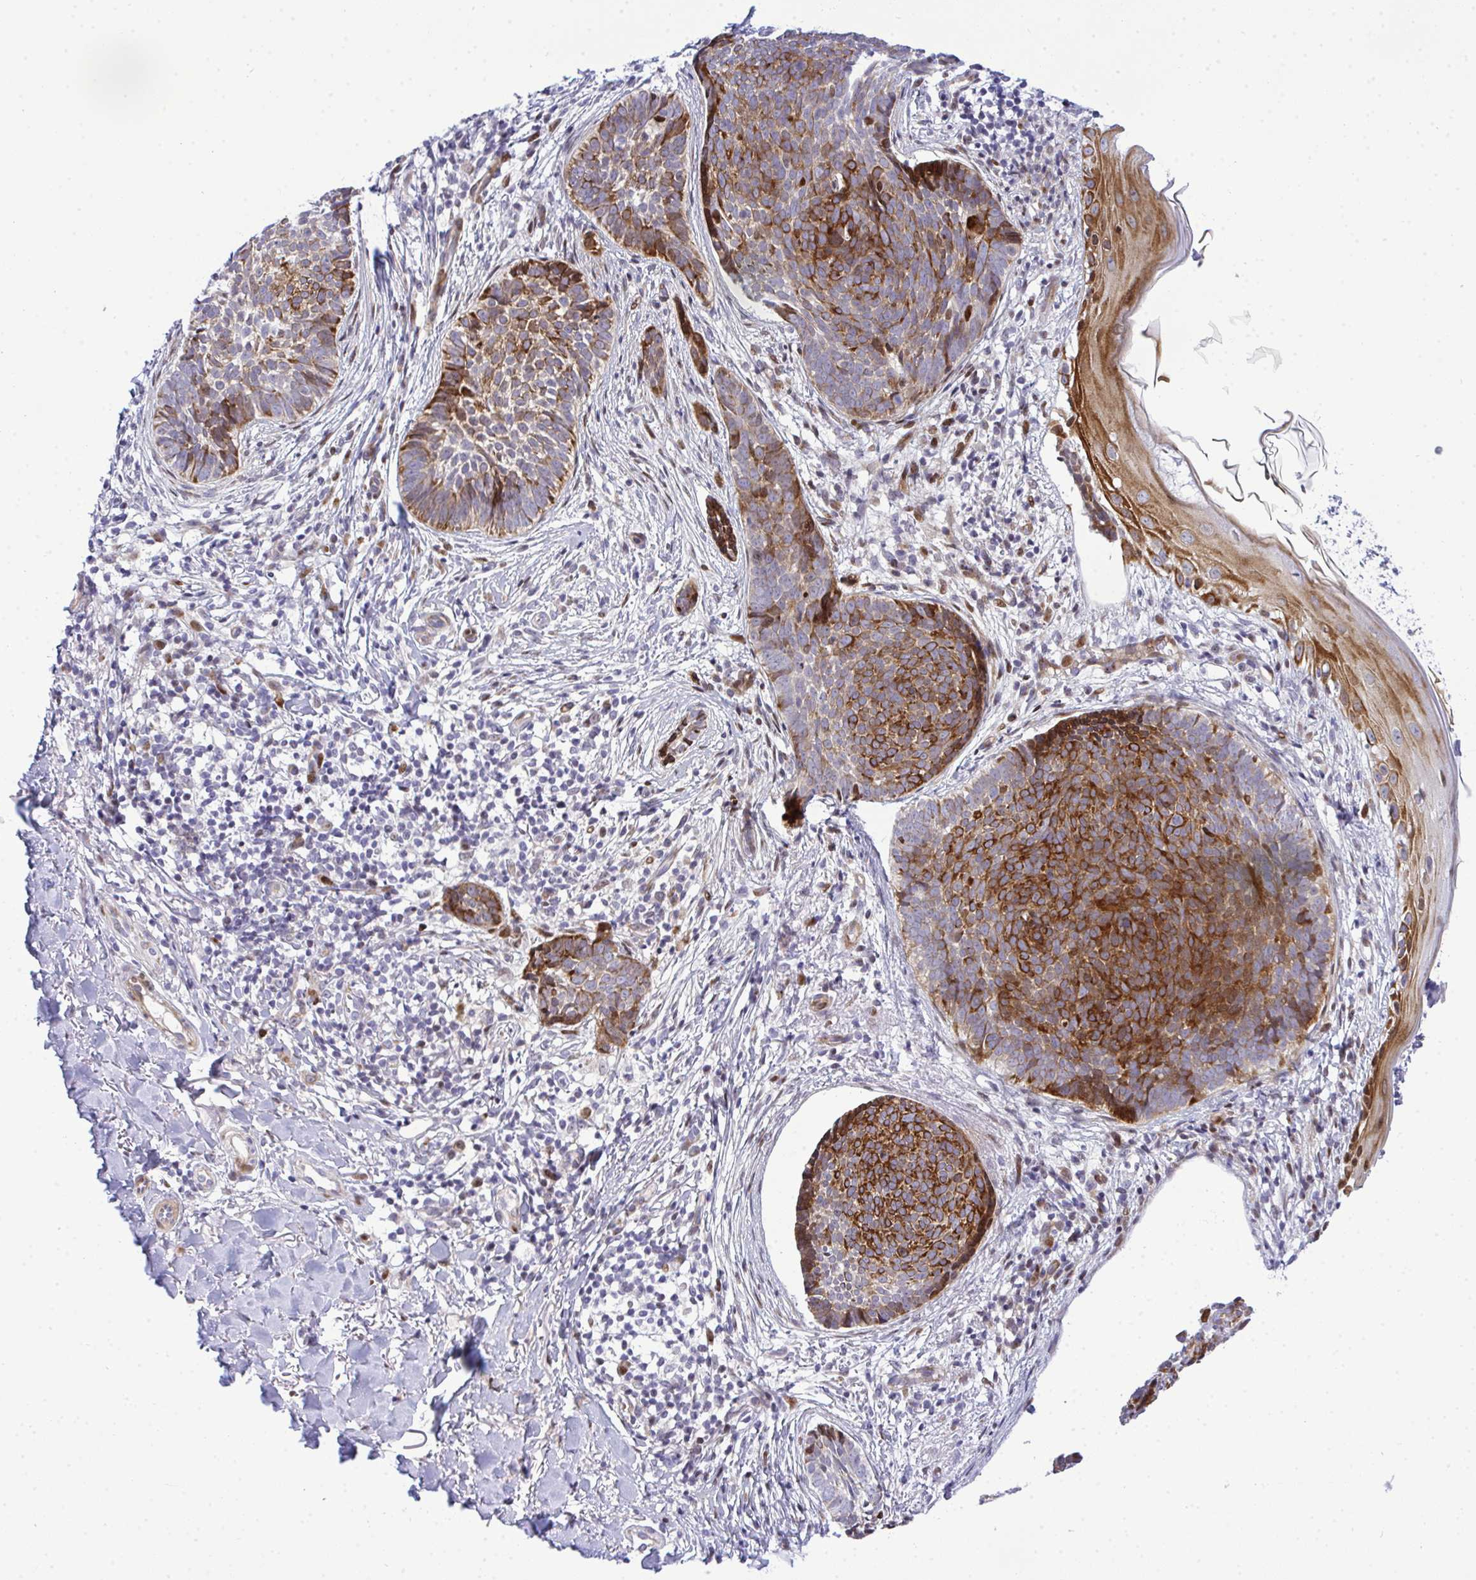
{"staining": {"intensity": "strong", "quantity": ">75%", "location": "cytoplasmic/membranous"}, "tissue": "skin cancer", "cell_type": "Tumor cells", "image_type": "cancer", "snomed": [{"axis": "morphology", "description": "Basal cell carcinoma"}, {"axis": "topography", "description": "Skin"}, {"axis": "topography", "description": "Skin of back"}], "caption": "A histopathology image showing strong cytoplasmic/membranous staining in approximately >75% of tumor cells in basal cell carcinoma (skin), as visualized by brown immunohistochemical staining.", "gene": "CASTOR2", "patient": {"sex": "male", "age": 81}}